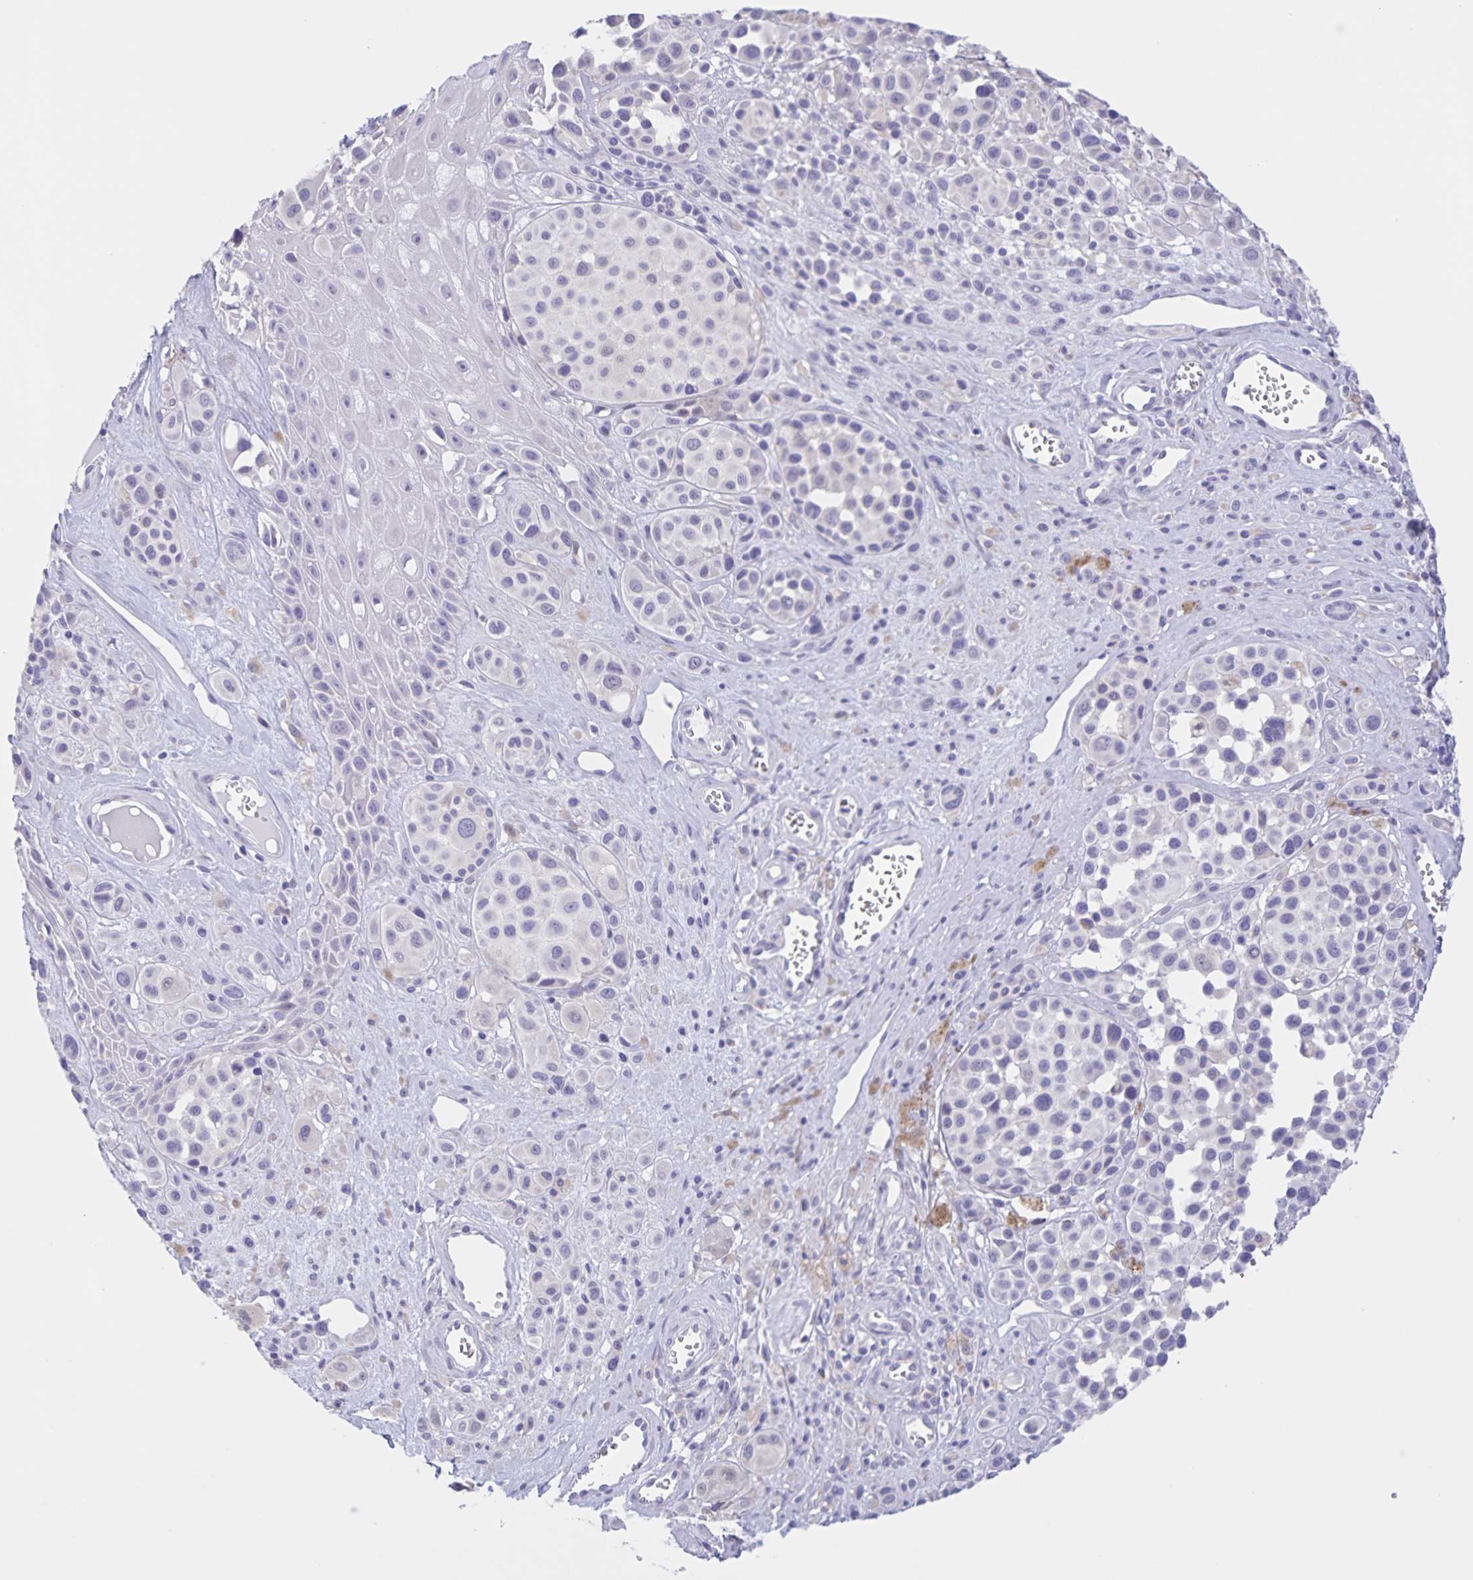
{"staining": {"intensity": "negative", "quantity": "none", "location": "none"}, "tissue": "melanoma", "cell_type": "Tumor cells", "image_type": "cancer", "snomed": [{"axis": "morphology", "description": "Malignant melanoma, NOS"}, {"axis": "topography", "description": "Skin"}], "caption": "Tumor cells are negative for brown protein staining in malignant melanoma.", "gene": "DMGDH", "patient": {"sex": "male", "age": 77}}